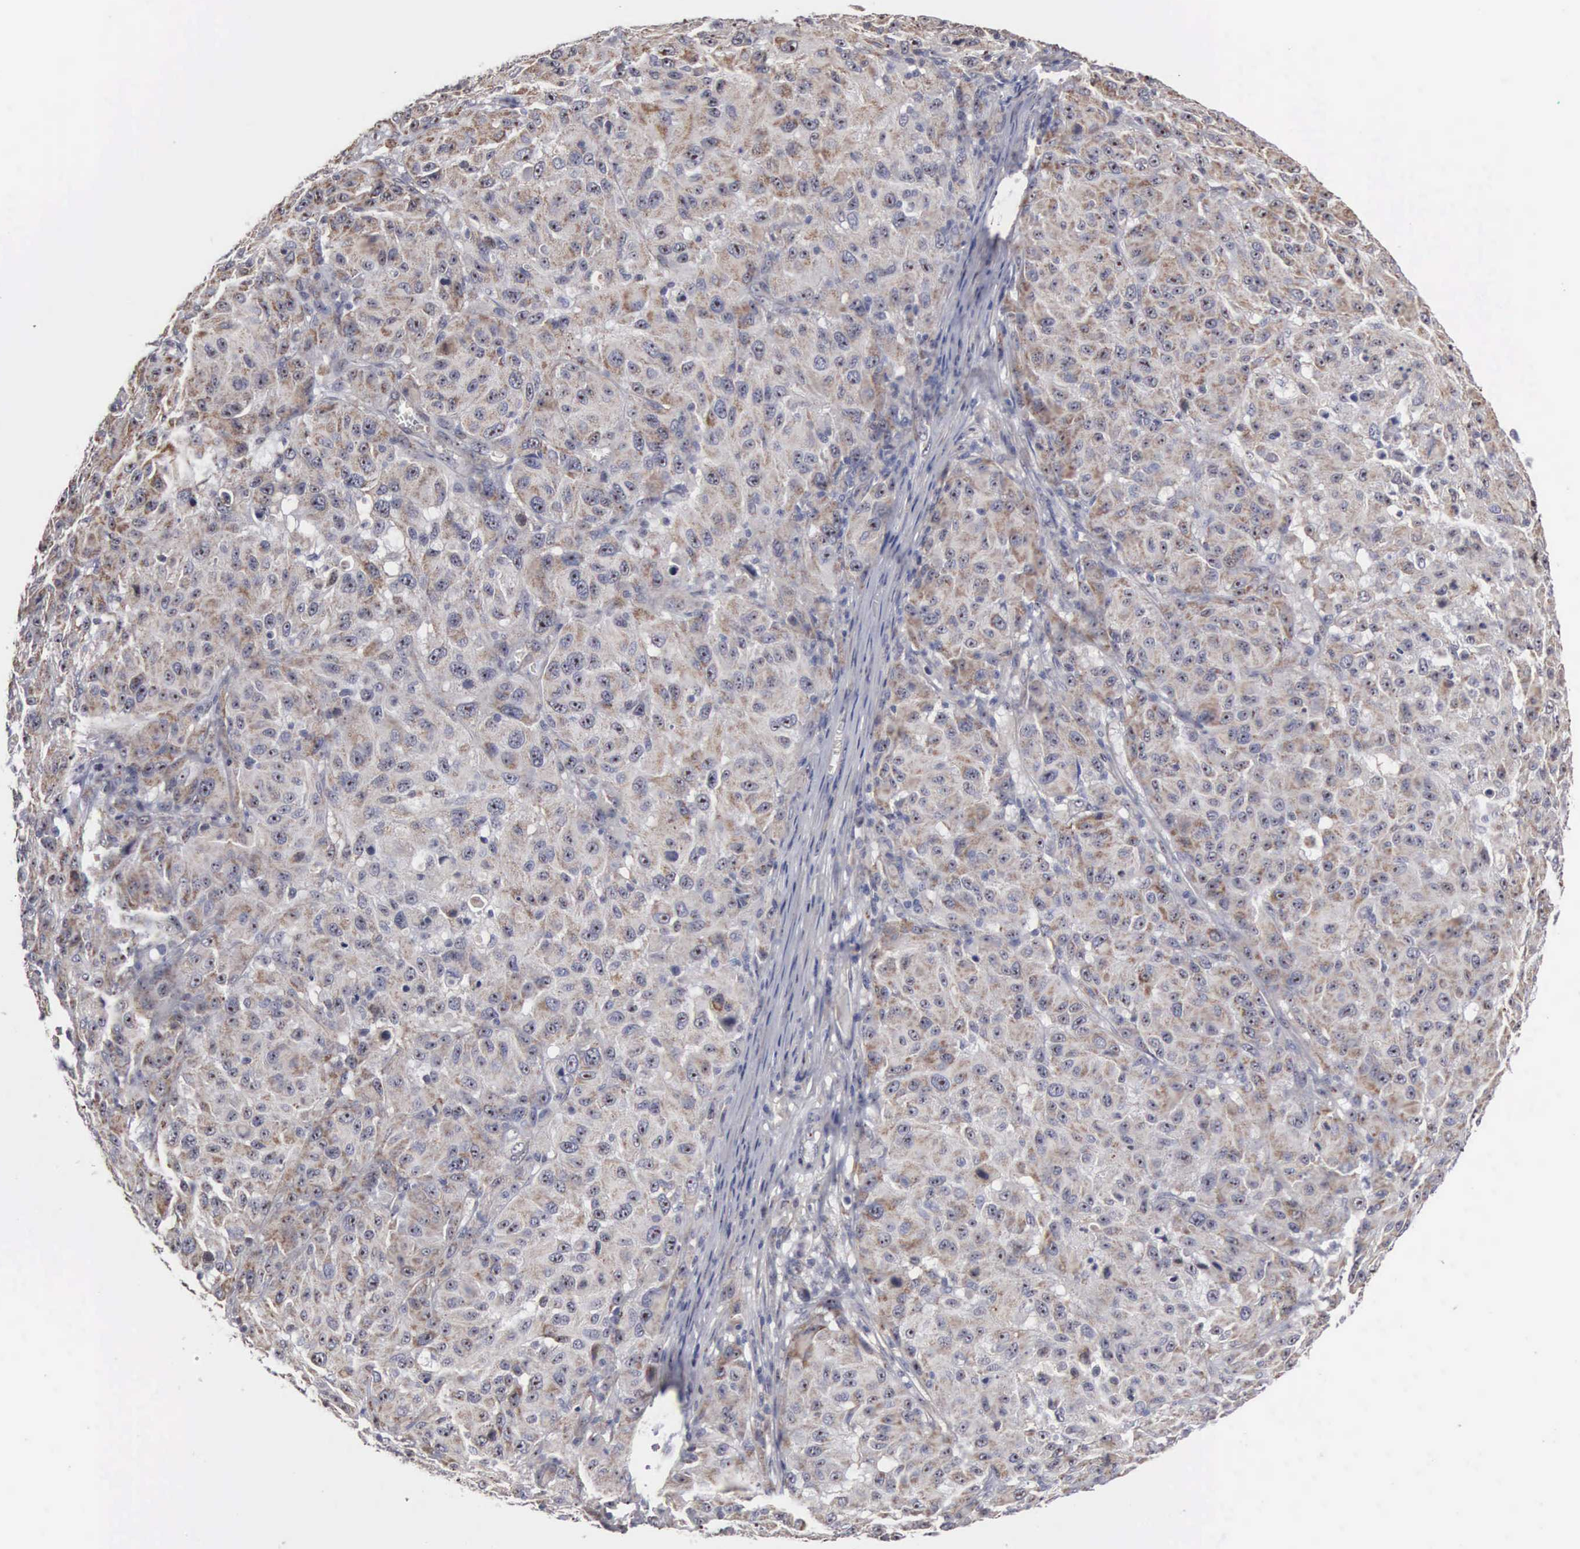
{"staining": {"intensity": "weak", "quantity": "<25%", "location": "nuclear"}, "tissue": "melanoma", "cell_type": "Tumor cells", "image_type": "cancer", "snomed": [{"axis": "morphology", "description": "Malignant melanoma, NOS"}, {"axis": "topography", "description": "Skin"}], "caption": "The image shows no staining of tumor cells in melanoma.", "gene": "NGDN", "patient": {"sex": "female", "age": 77}}